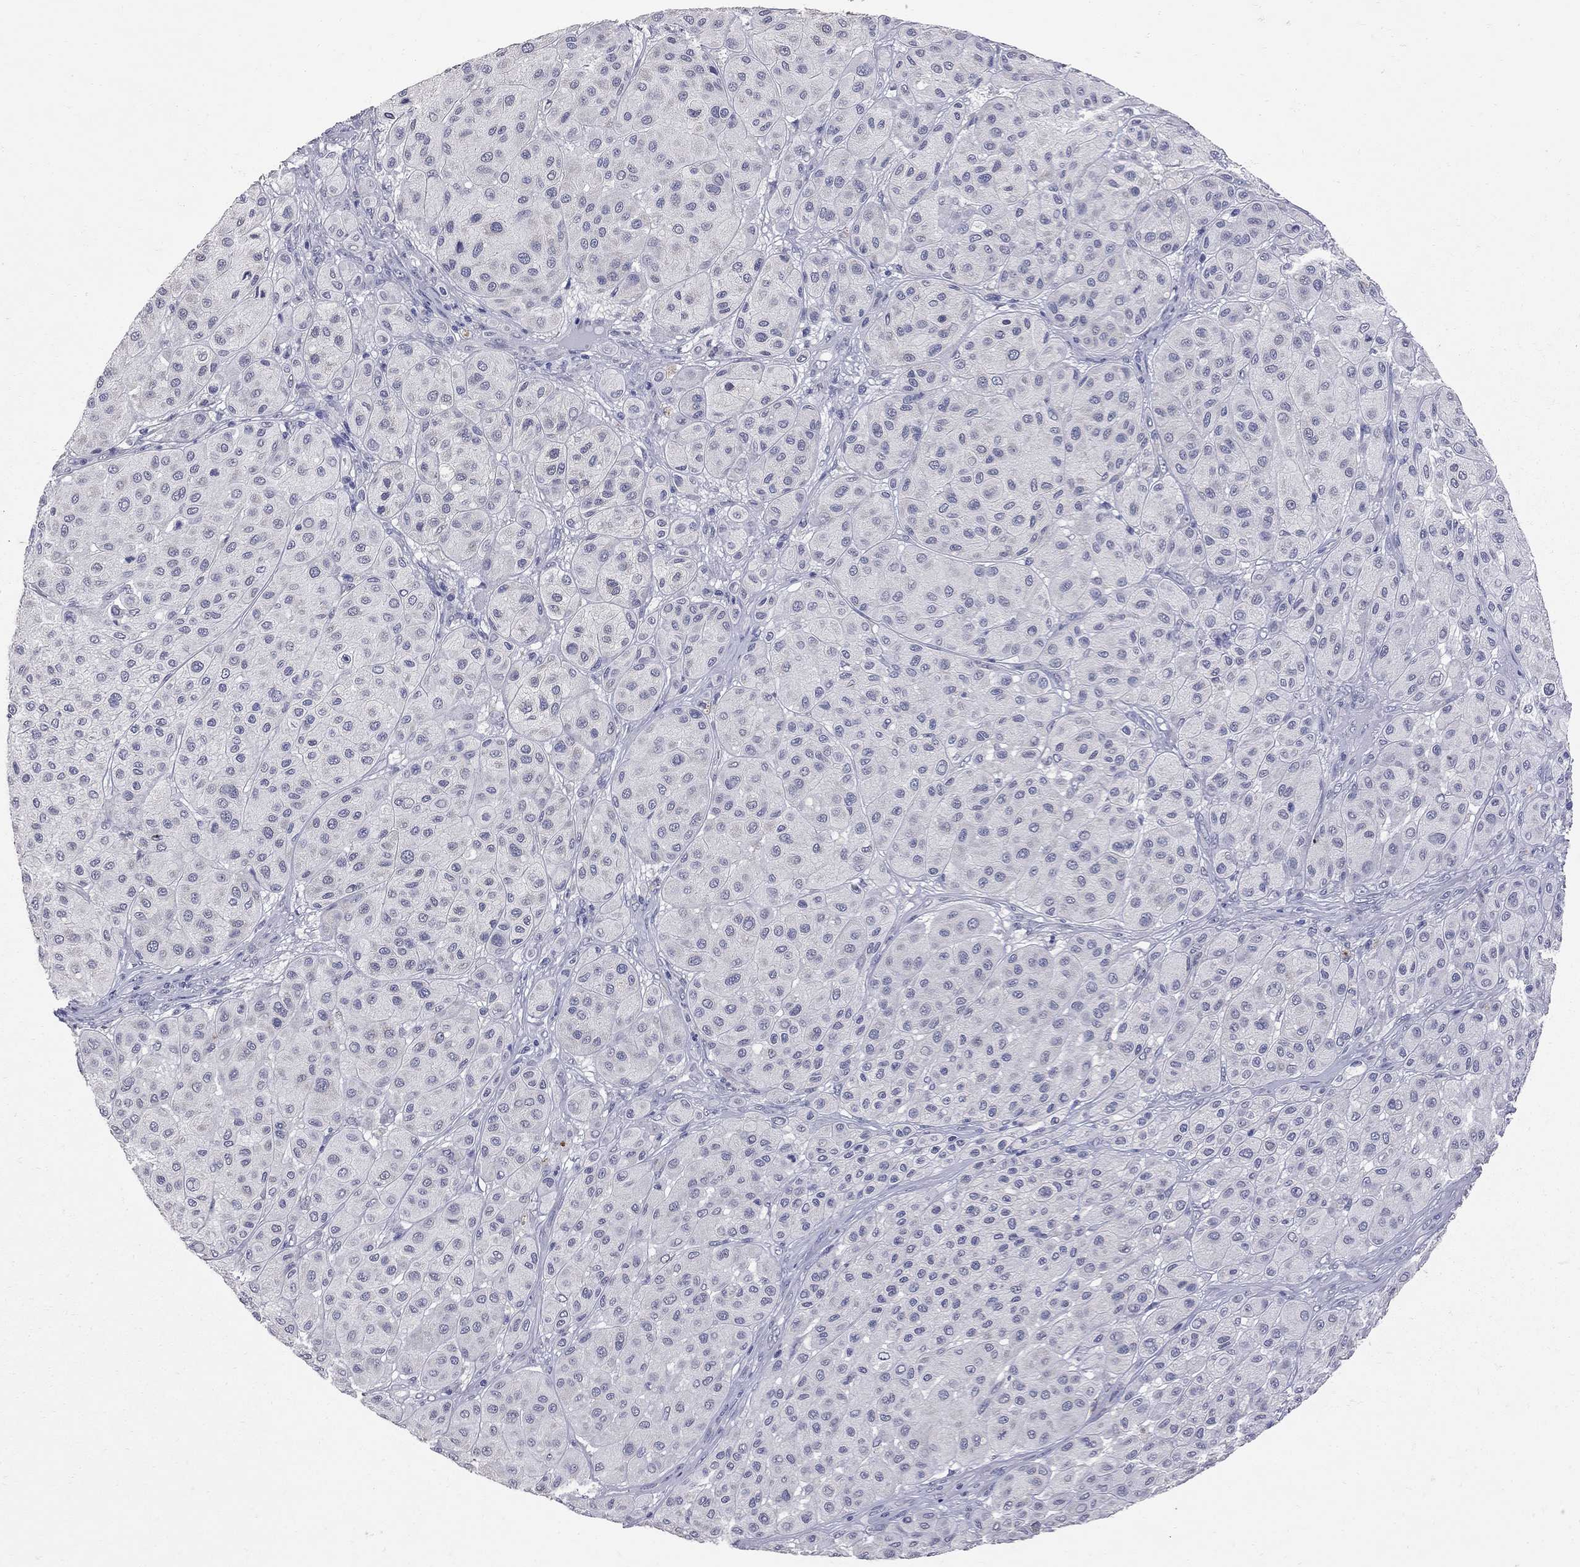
{"staining": {"intensity": "negative", "quantity": "none", "location": "none"}, "tissue": "melanoma", "cell_type": "Tumor cells", "image_type": "cancer", "snomed": [{"axis": "morphology", "description": "Malignant melanoma, Metastatic site"}, {"axis": "topography", "description": "Smooth muscle"}], "caption": "An image of malignant melanoma (metastatic site) stained for a protein displays no brown staining in tumor cells. The staining is performed using DAB brown chromogen with nuclei counter-stained in using hematoxylin.", "gene": "NOS2", "patient": {"sex": "male", "age": 41}}